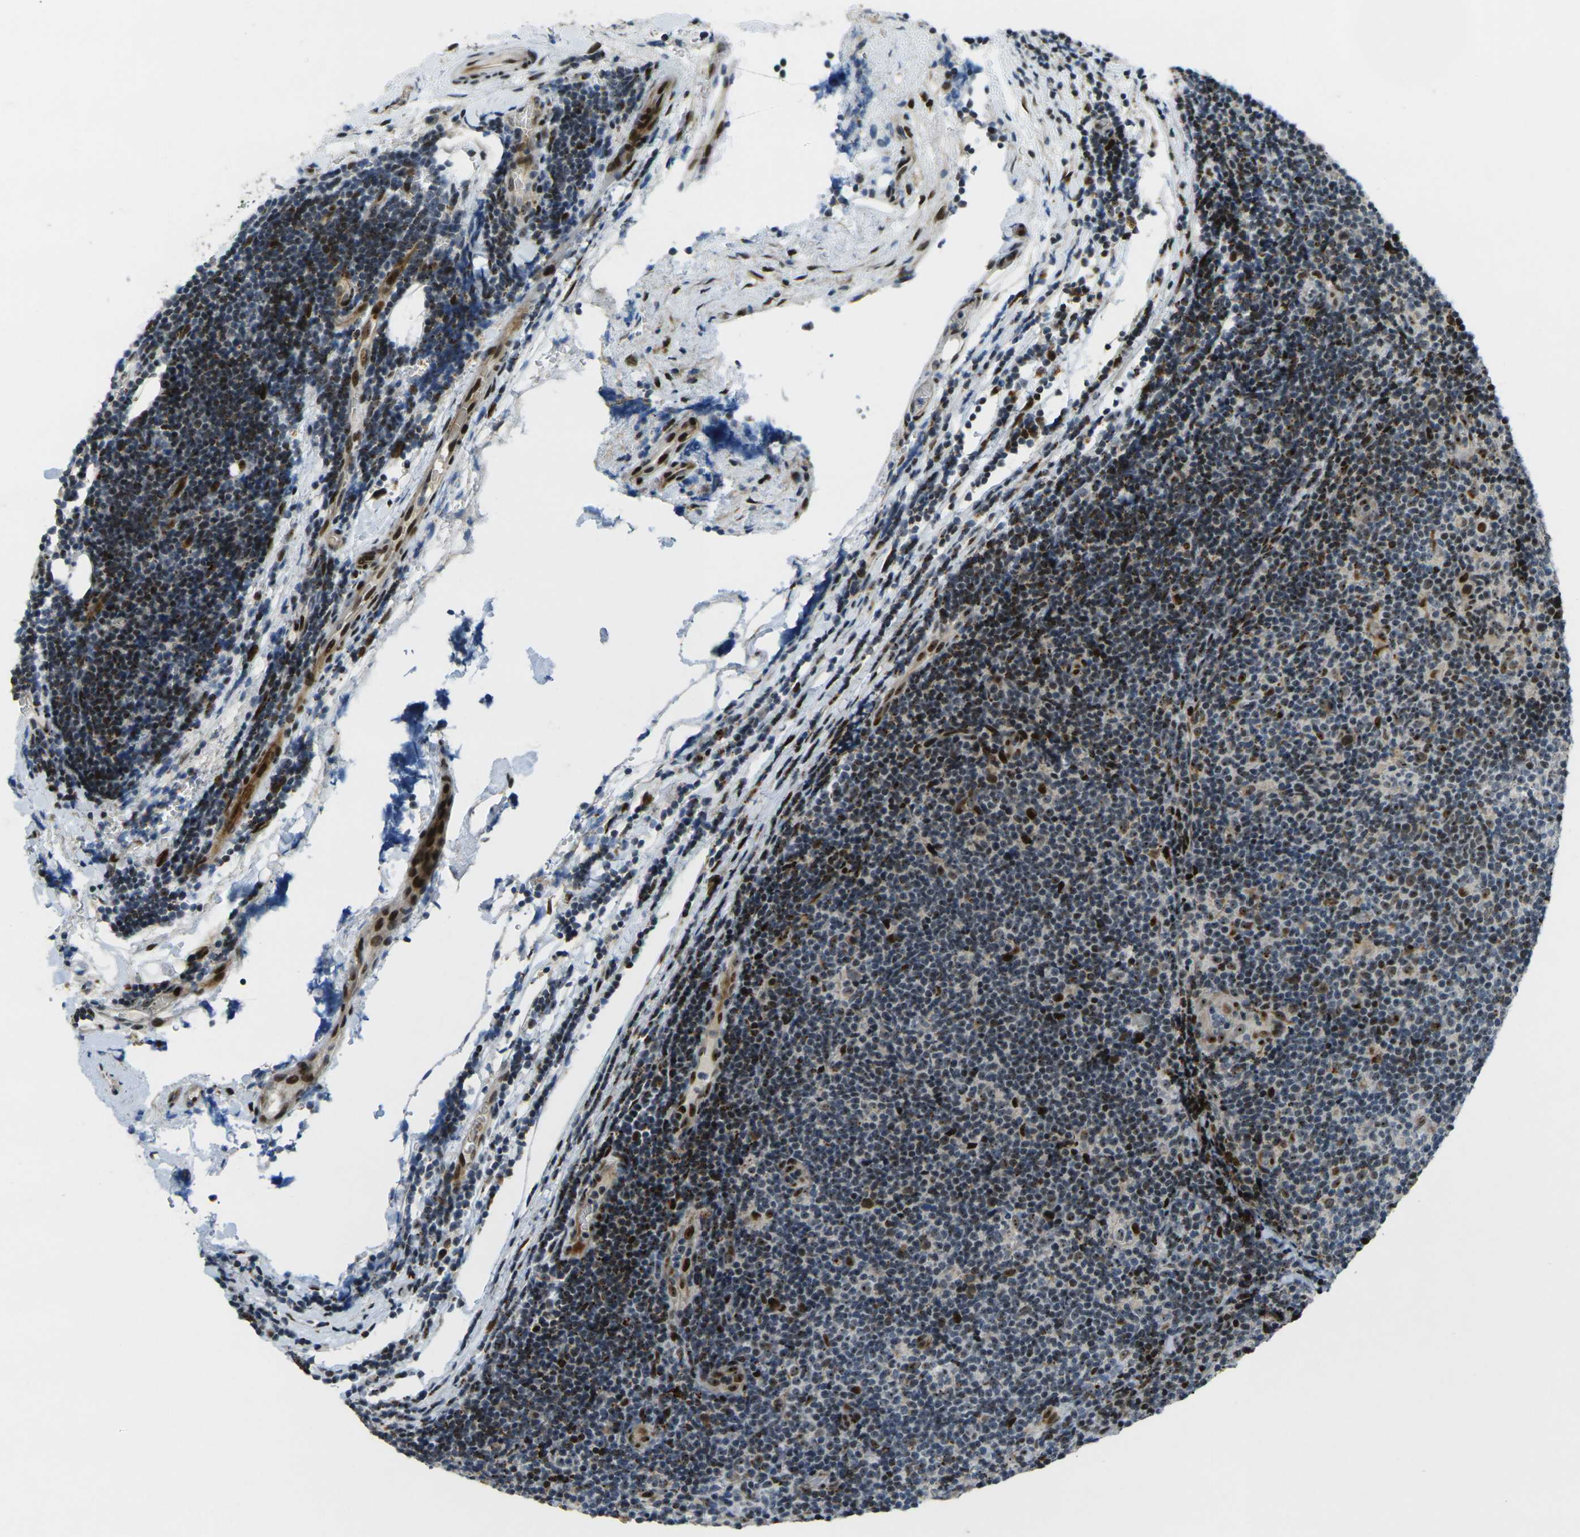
{"staining": {"intensity": "strong", "quantity": "25%-75%", "location": "nuclear"}, "tissue": "lymphoma", "cell_type": "Tumor cells", "image_type": "cancer", "snomed": [{"axis": "morphology", "description": "Malignant lymphoma, non-Hodgkin's type, Low grade"}, {"axis": "topography", "description": "Lymph node"}], "caption": "Lymphoma stained with IHC demonstrates strong nuclear positivity in approximately 25%-75% of tumor cells. Nuclei are stained in blue.", "gene": "UBE2C", "patient": {"sex": "male", "age": 83}}